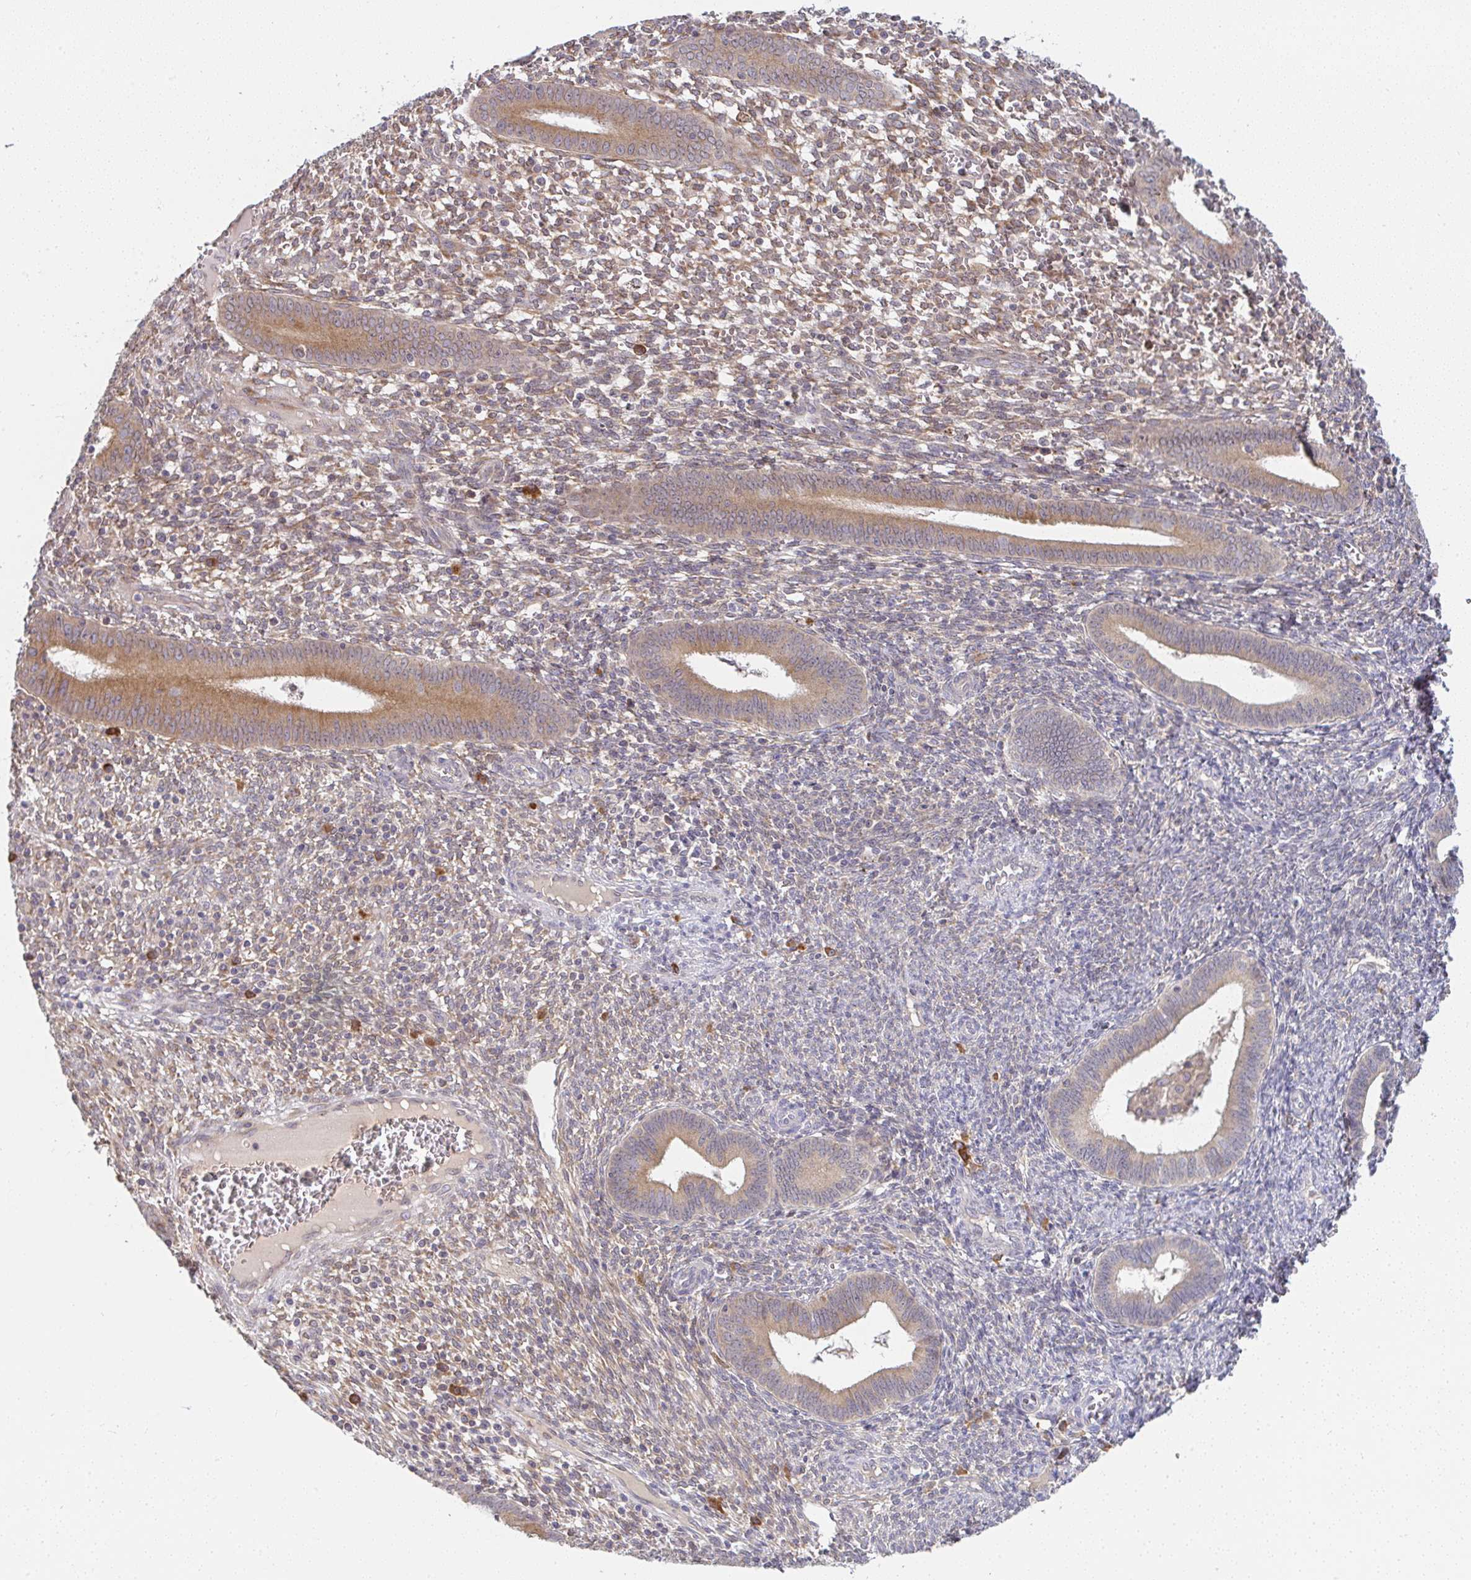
{"staining": {"intensity": "moderate", "quantity": "<25%", "location": "cytoplasmic/membranous"}, "tissue": "endometrium", "cell_type": "Cells in endometrial stroma", "image_type": "normal", "snomed": [{"axis": "morphology", "description": "Normal tissue, NOS"}, {"axis": "topography", "description": "Endometrium"}], "caption": "A low amount of moderate cytoplasmic/membranous positivity is seen in approximately <25% of cells in endometrial stroma in normal endometrium.", "gene": "DERL2", "patient": {"sex": "female", "age": 41}}